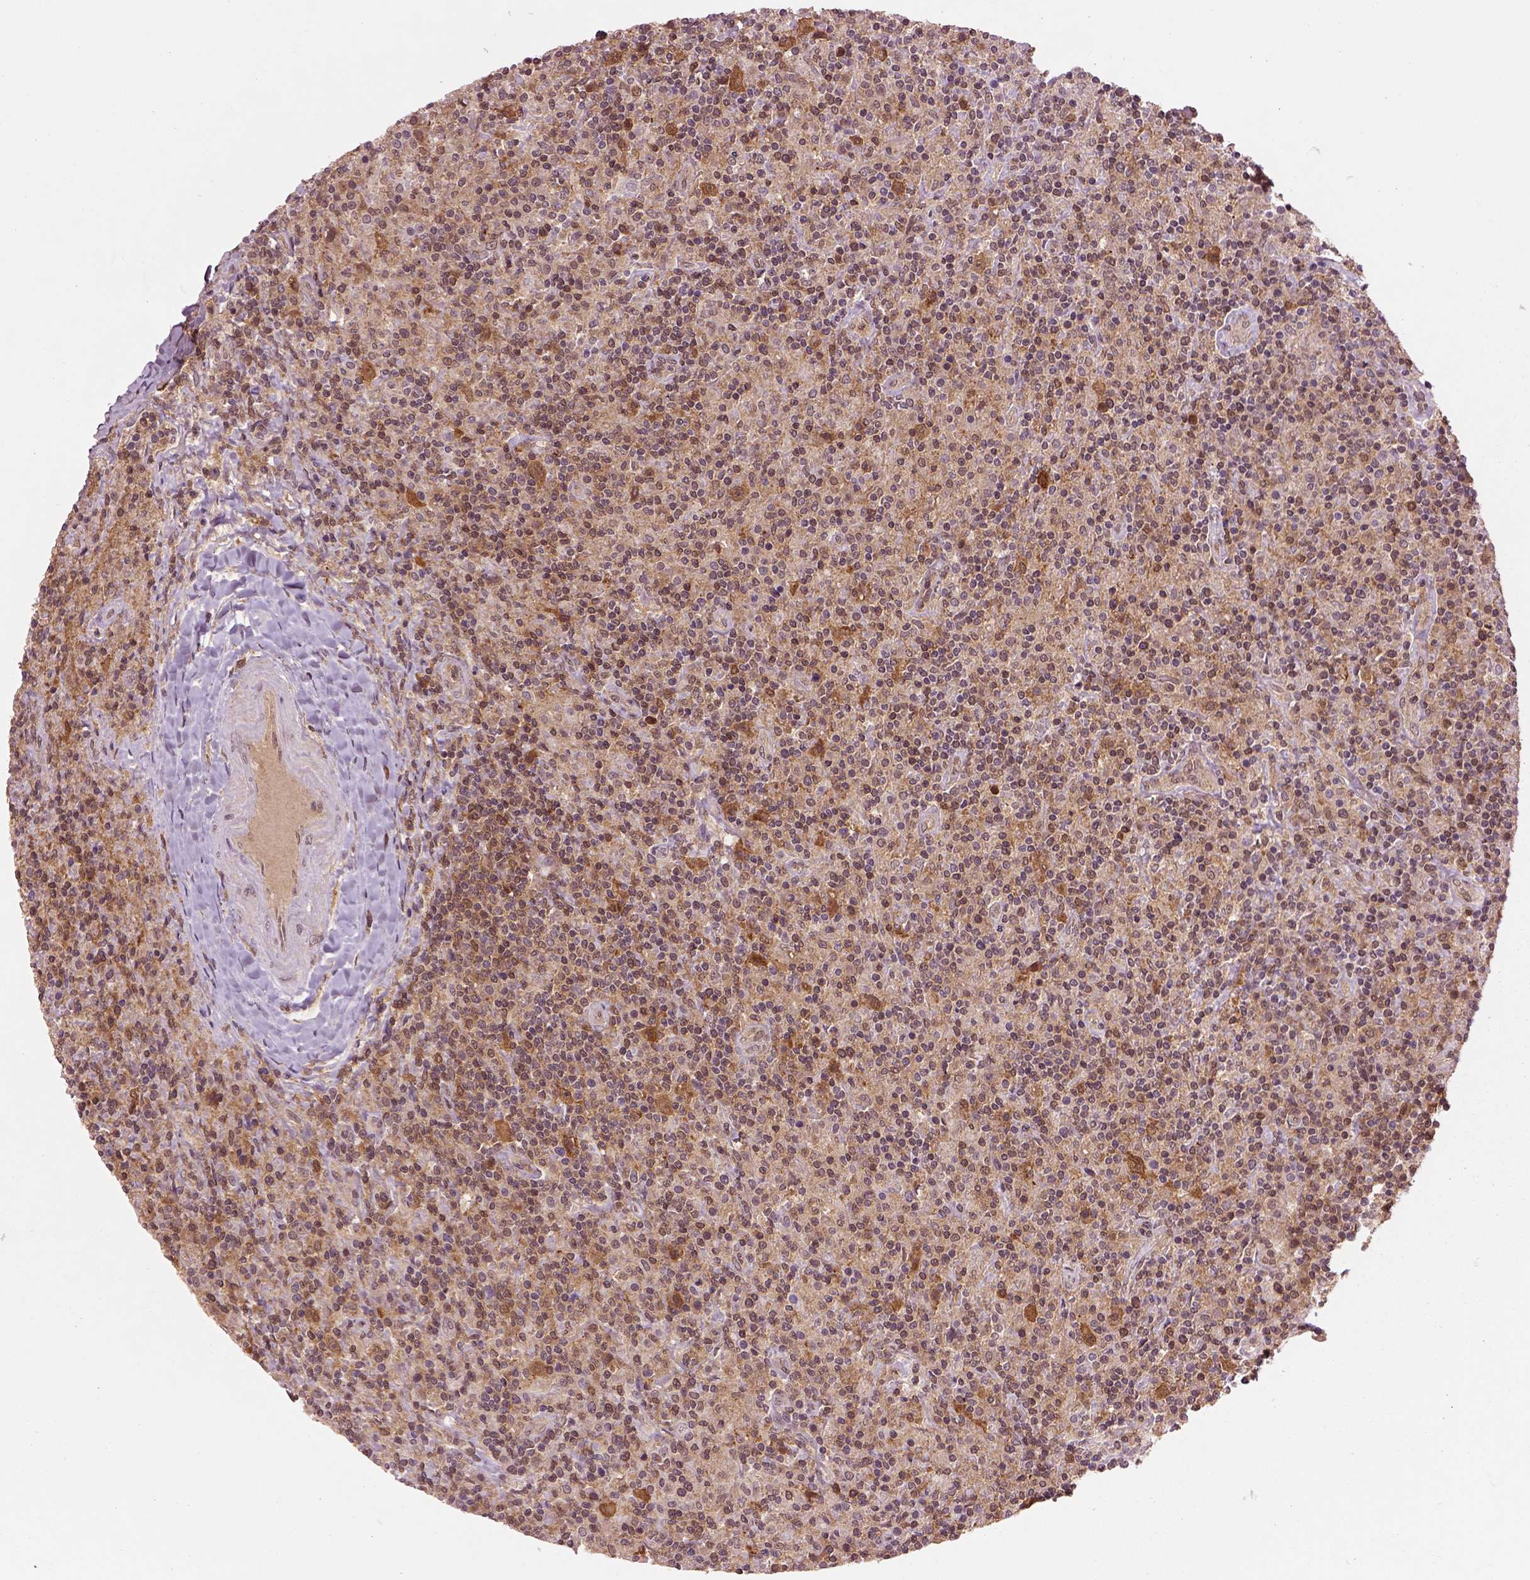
{"staining": {"intensity": "strong", "quantity": ">75%", "location": "cytoplasmic/membranous"}, "tissue": "lymphoma", "cell_type": "Tumor cells", "image_type": "cancer", "snomed": [{"axis": "morphology", "description": "Hodgkin's disease, NOS"}, {"axis": "topography", "description": "Lymph node"}], "caption": "High-magnification brightfield microscopy of Hodgkin's disease stained with DAB (3,3'-diaminobenzidine) (brown) and counterstained with hematoxylin (blue). tumor cells exhibit strong cytoplasmic/membranous positivity is present in approximately>75% of cells.", "gene": "MDP1", "patient": {"sex": "male", "age": 70}}